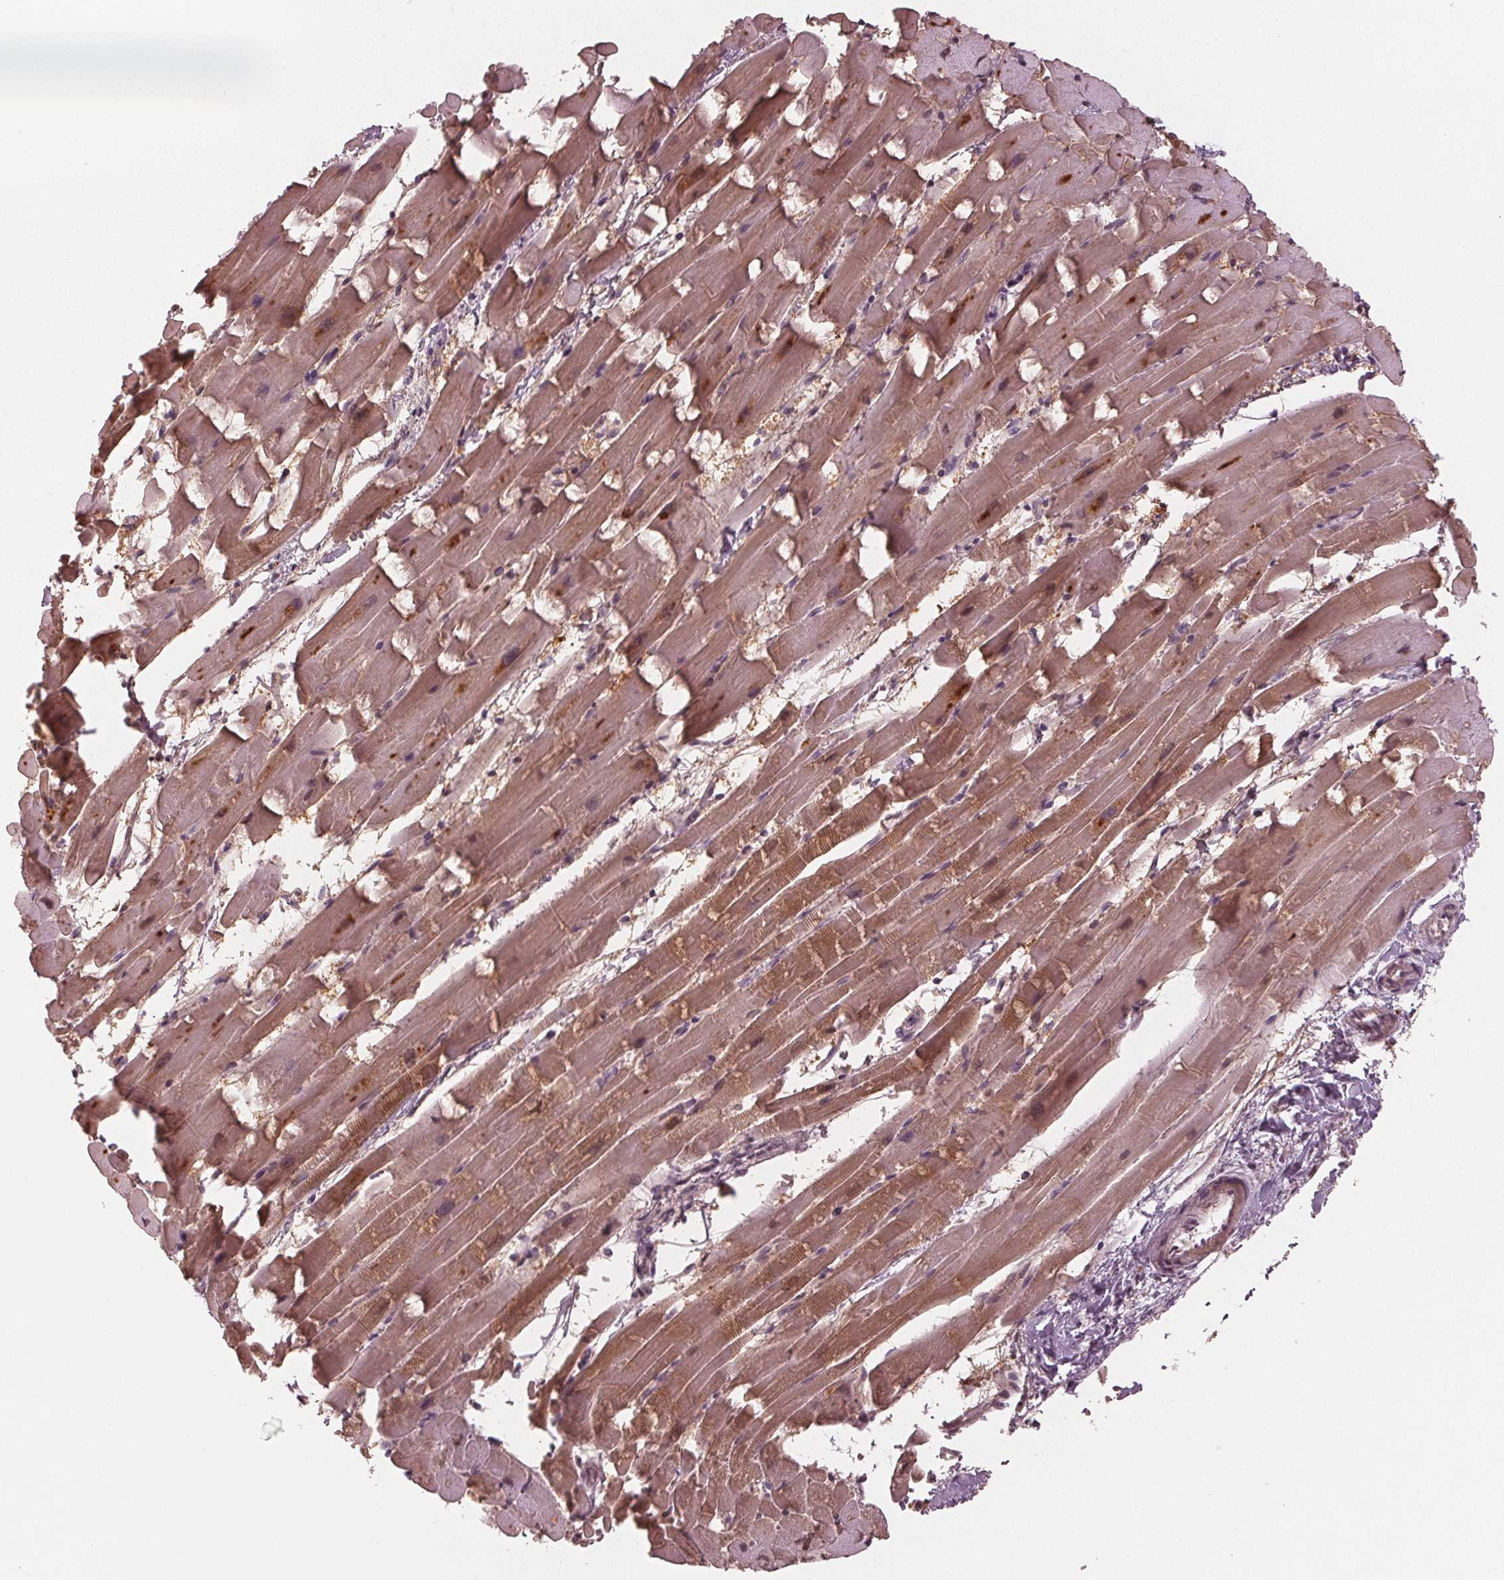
{"staining": {"intensity": "moderate", "quantity": ">75%", "location": "cytoplasmic/membranous,nuclear"}, "tissue": "heart muscle", "cell_type": "Cardiomyocytes", "image_type": "normal", "snomed": [{"axis": "morphology", "description": "Normal tissue, NOS"}, {"axis": "topography", "description": "Heart"}], "caption": "The photomicrograph exhibits immunohistochemical staining of unremarkable heart muscle. There is moderate cytoplasmic/membranous,nuclear positivity is seen in approximately >75% of cardiomyocytes.", "gene": "ADPRHL1", "patient": {"sex": "male", "age": 37}}